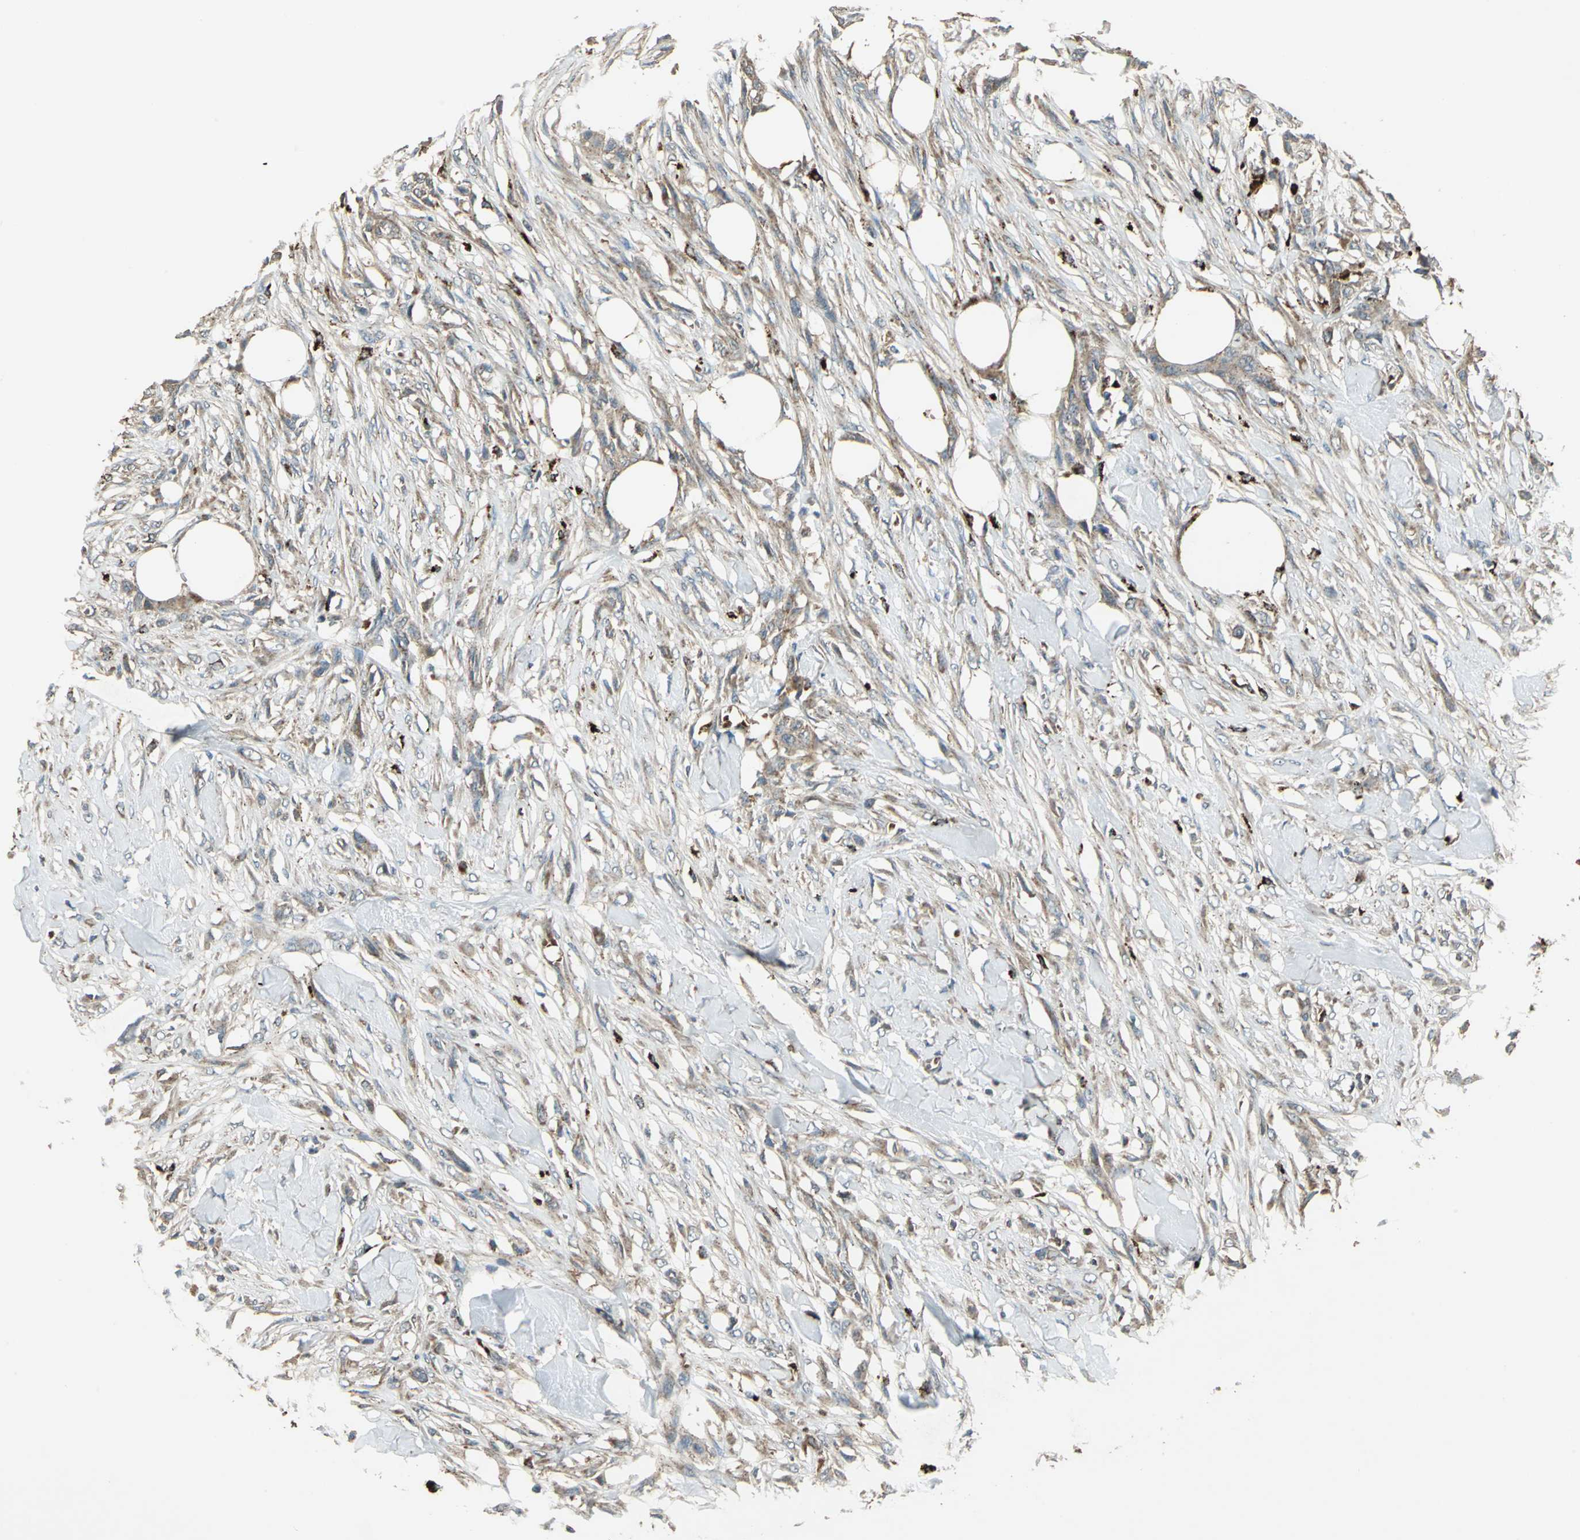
{"staining": {"intensity": "moderate", "quantity": ">75%", "location": "cytoplasmic/membranous"}, "tissue": "skin cancer", "cell_type": "Tumor cells", "image_type": "cancer", "snomed": [{"axis": "morphology", "description": "Normal tissue, NOS"}, {"axis": "morphology", "description": "Squamous cell carcinoma, NOS"}, {"axis": "topography", "description": "Skin"}], "caption": "Skin cancer stained for a protein (brown) exhibits moderate cytoplasmic/membranous positive expression in about >75% of tumor cells.", "gene": "POLRMT", "patient": {"sex": "female", "age": 59}}